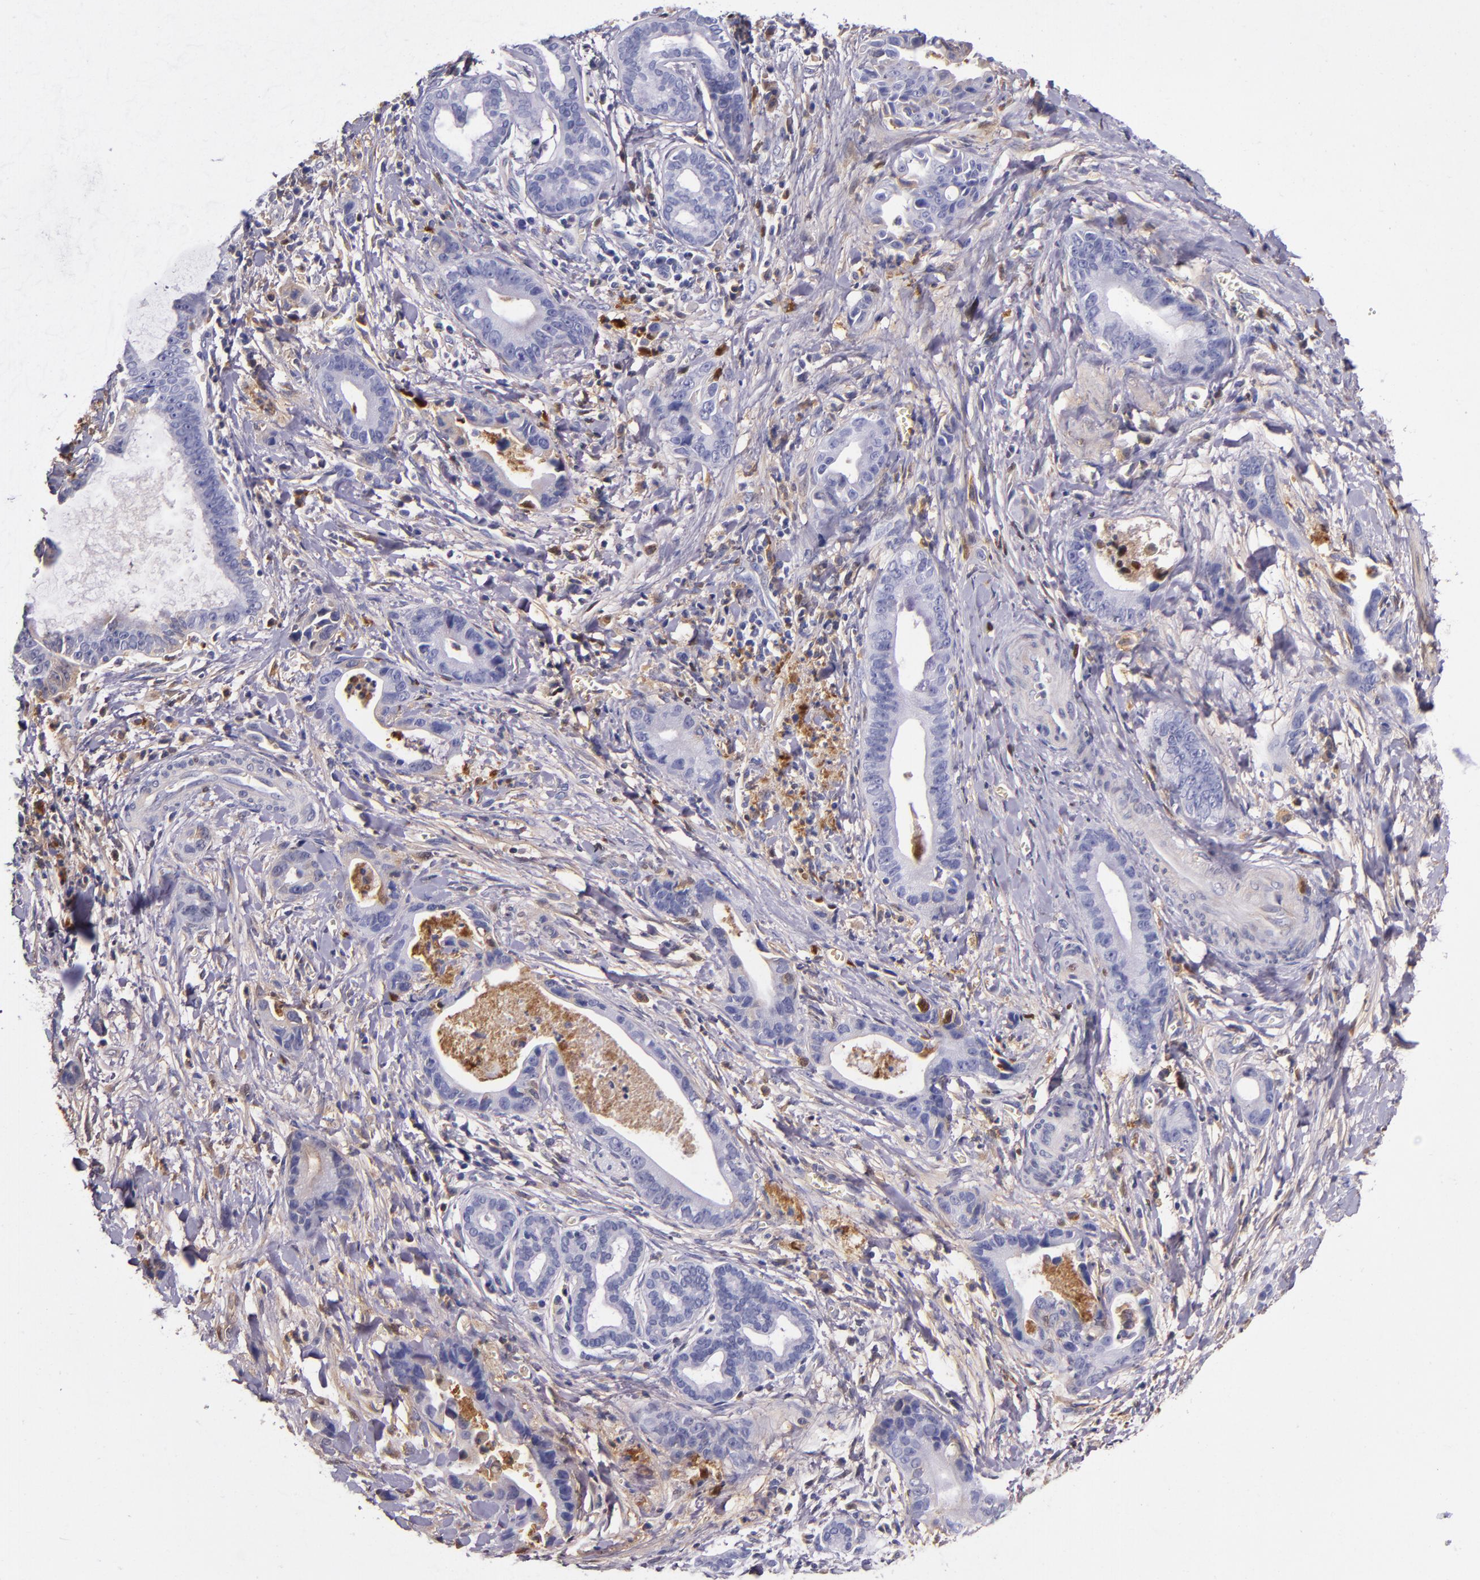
{"staining": {"intensity": "weak", "quantity": "<25%", "location": "cytoplasmic/membranous"}, "tissue": "liver cancer", "cell_type": "Tumor cells", "image_type": "cancer", "snomed": [{"axis": "morphology", "description": "Cholangiocarcinoma"}, {"axis": "topography", "description": "Liver"}], "caption": "This is an immunohistochemistry (IHC) image of liver cancer (cholangiocarcinoma). There is no expression in tumor cells.", "gene": "CLEC3B", "patient": {"sex": "female", "age": 55}}